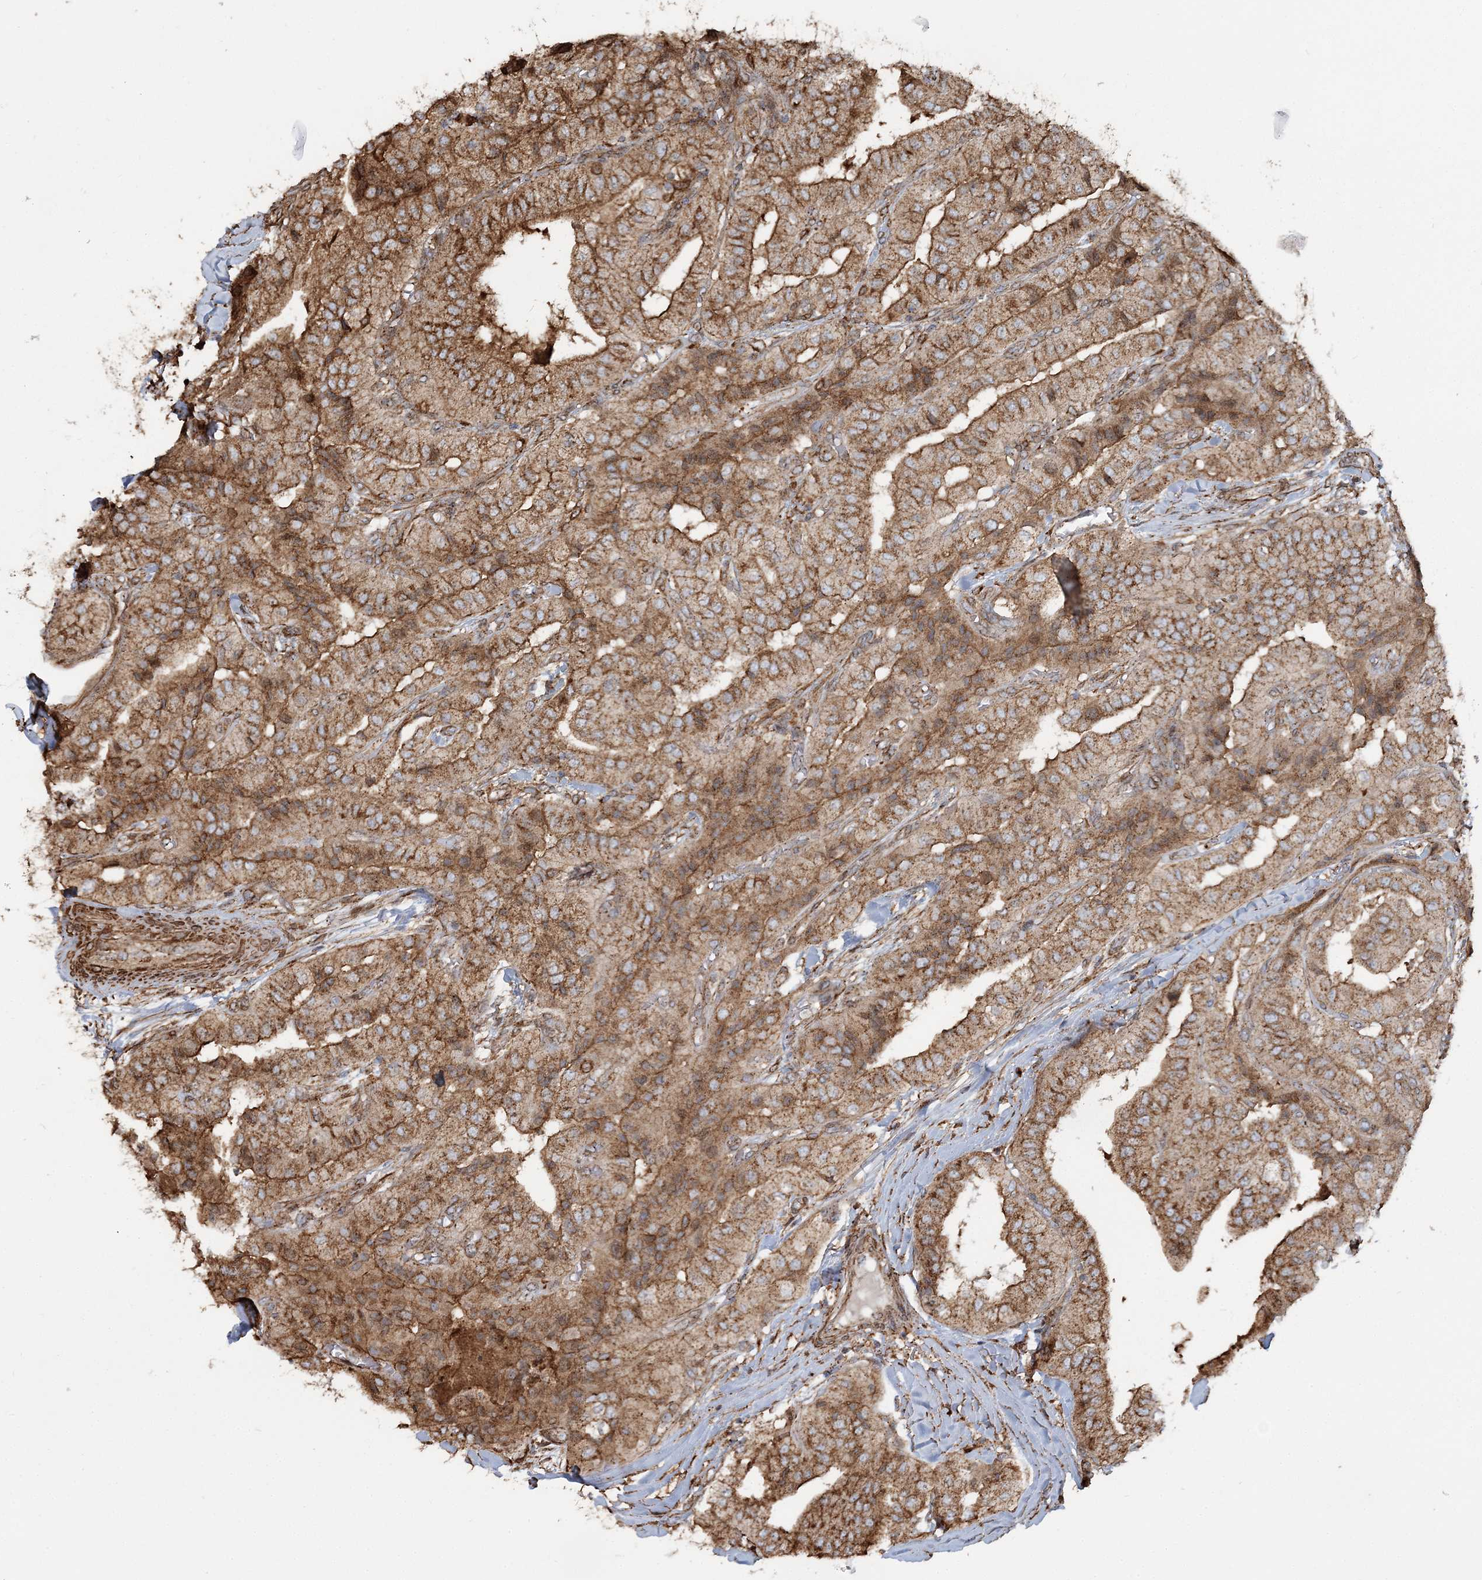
{"staining": {"intensity": "moderate", "quantity": ">75%", "location": "cytoplasmic/membranous"}, "tissue": "thyroid cancer", "cell_type": "Tumor cells", "image_type": "cancer", "snomed": [{"axis": "morphology", "description": "Papillary adenocarcinoma, NOS"}, {"axis": "topography", "description": "Thyroid gland"}], "caption": "A micrograph of thyroid papillary adenocarcinoma stained for a protein exhibits moderate cytoplasmic/membranous brown staining in tumor cells.", "gene": "TRAF3IP2", "patient": {"sex": "female", "age": 59}}